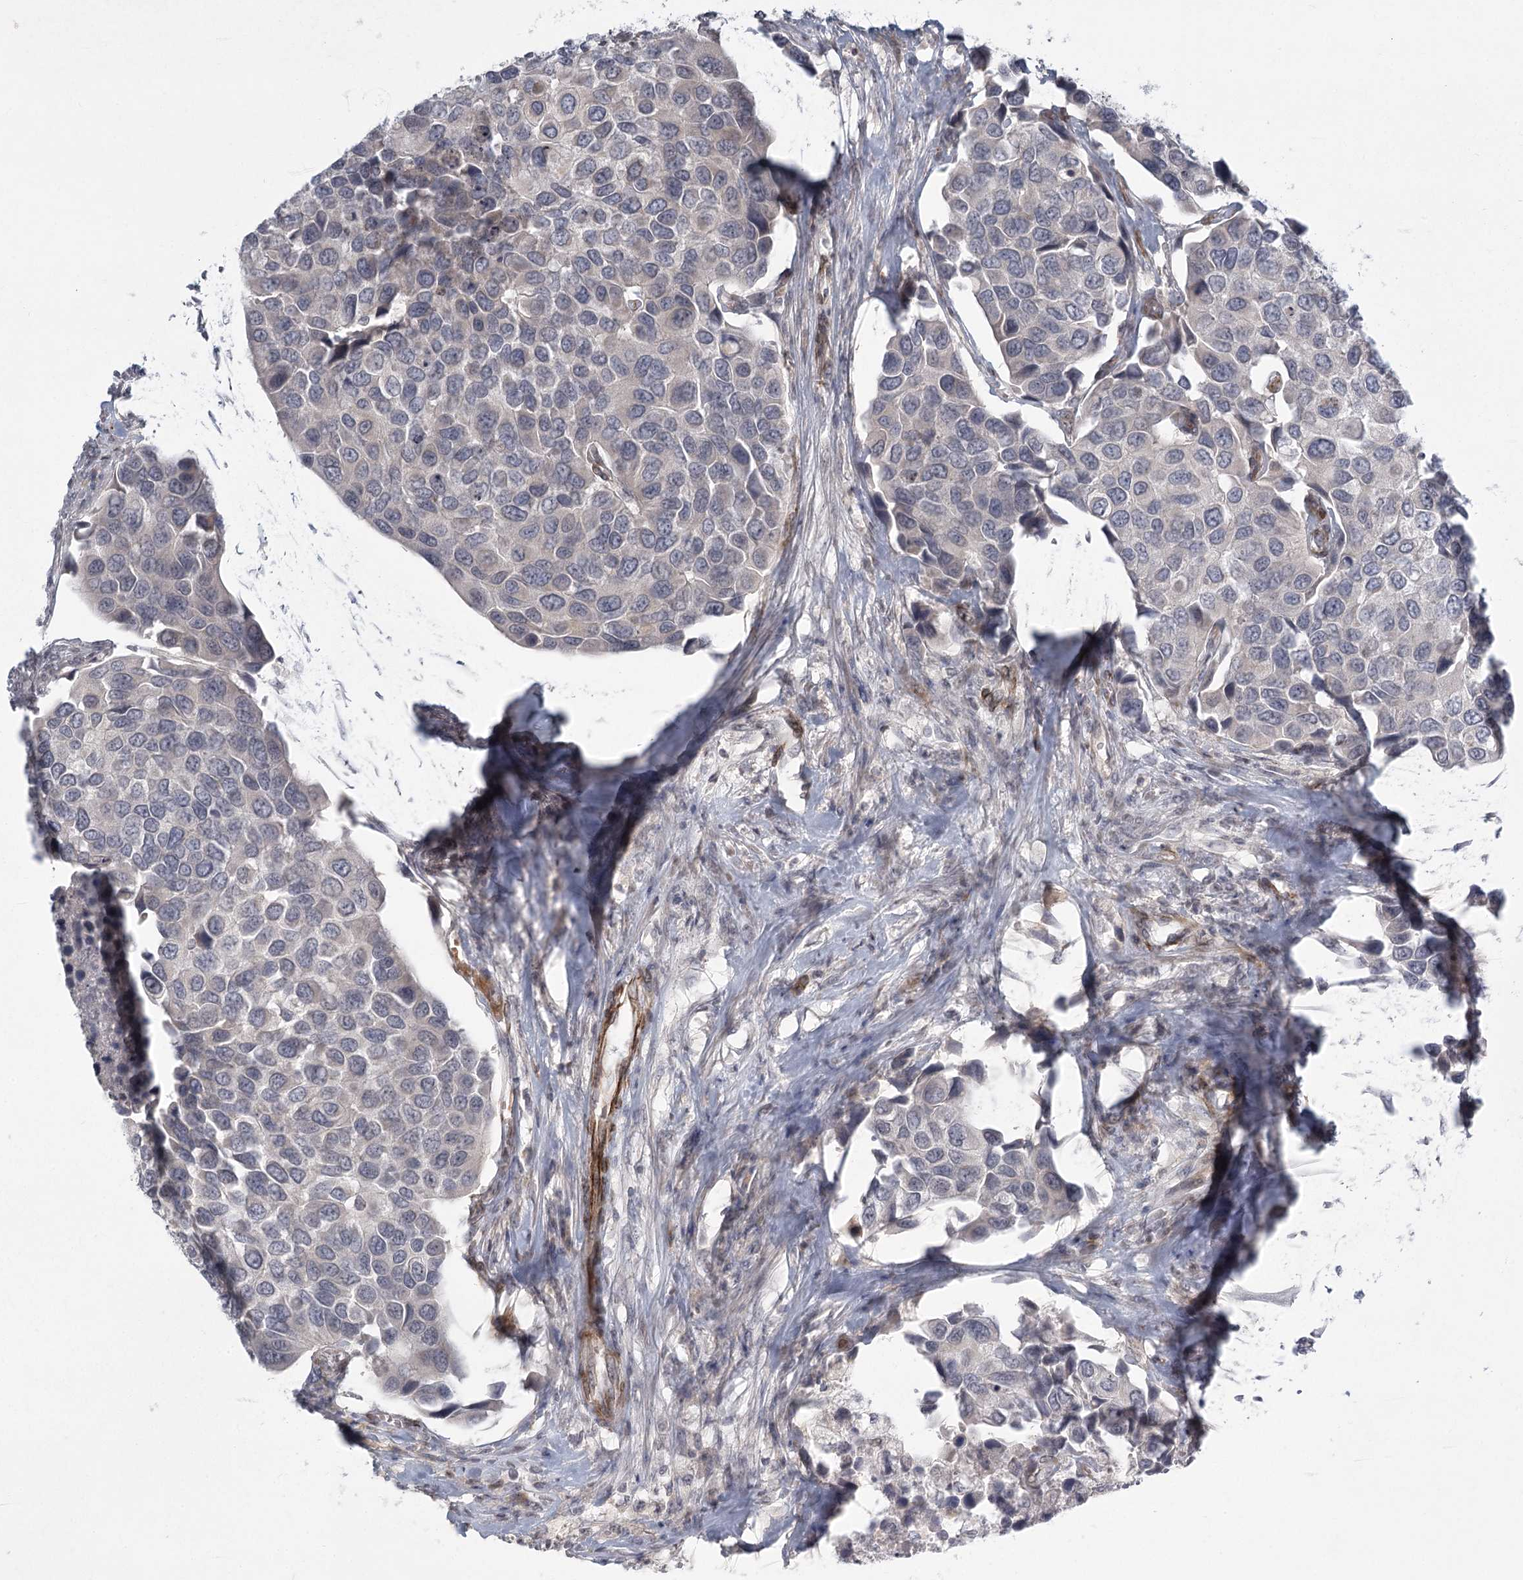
{"staining": {"intensity": "negative", "quantity": "none", "location": "none"}, "tissue": "urothelial cancer", "cell_type": "Tumor cells", "image_type": "cancer", "snomed": [{"axis": "morphology", "description": "Urothelial carcinoma, High grade"}, {"axis": "topography", "description": "Urinary bladder"}], "caption": "Tumor cells are negative for brown protein staining in high-grade urothelial carcinoma. (Brightfield microscopy of DAB IHC at high magnification).", "gene": "MEPE", "patient": {"sex": "male", "age": 74}}